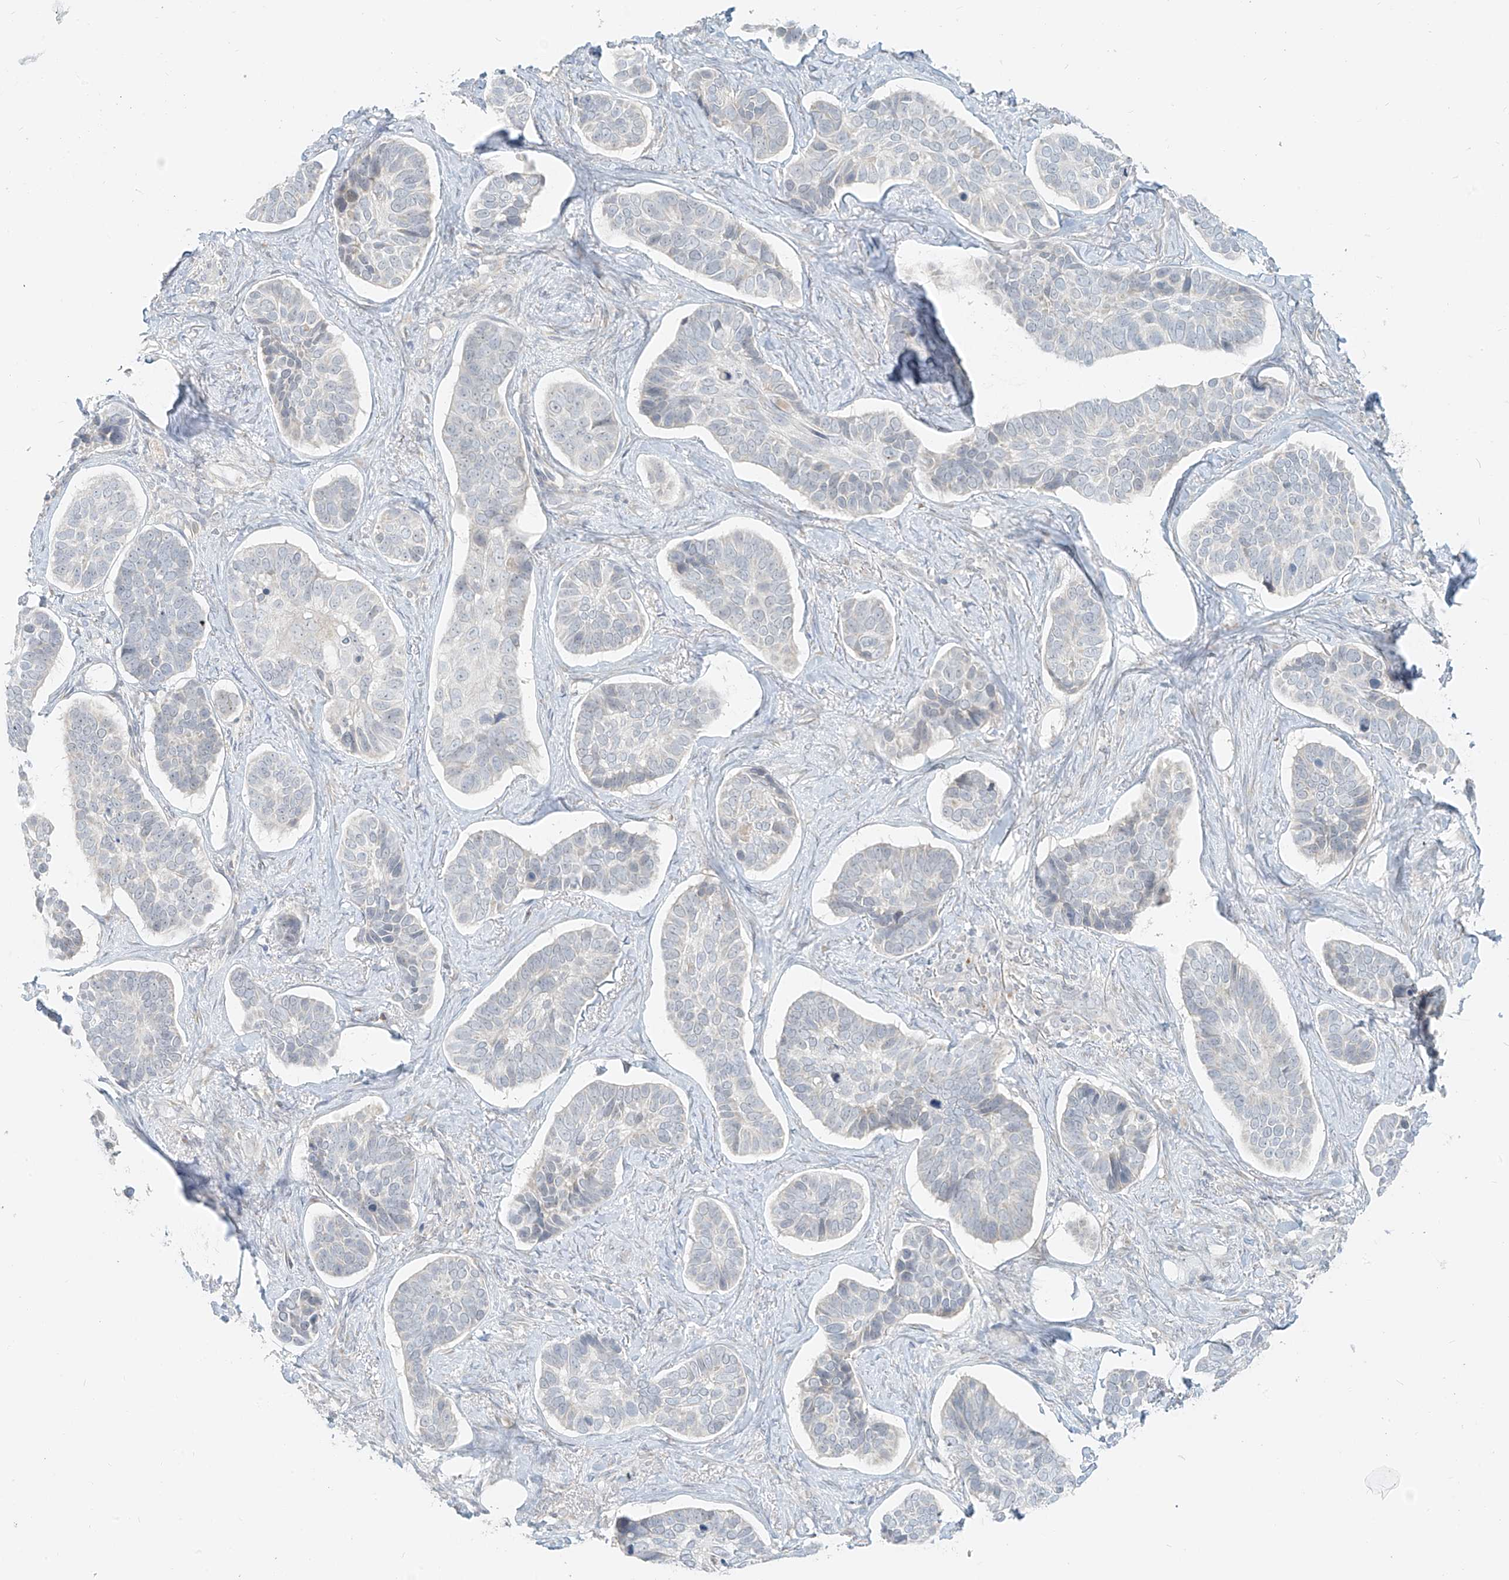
{"staining": {"intensity": "negative", "quantity": "none", "location": "none"}, "tissue": "skin cancer", "cell_type": "Tumor cells", "image_type": "cancer", "snomed": [{"axis": "morphology", "description": "Basal cell carcinoma"}, {"axis": "topography", "description": "Skin"}], "caption": "High magnification brightfield microscopy of skin cancer (basal cell carcinoma) stained with DAB (brown) and counterstained with hematoxylin (blue): tumor cells show no significant staining. (Stains: DAB (3,3'-diaminobenzidine) immunohistochemistry with hematoxylin counter stain, Microscopy: brightfield microscopy at high magnification).", "gene": "C2orf42", "patient": {"sex": "male", "age": 62}}